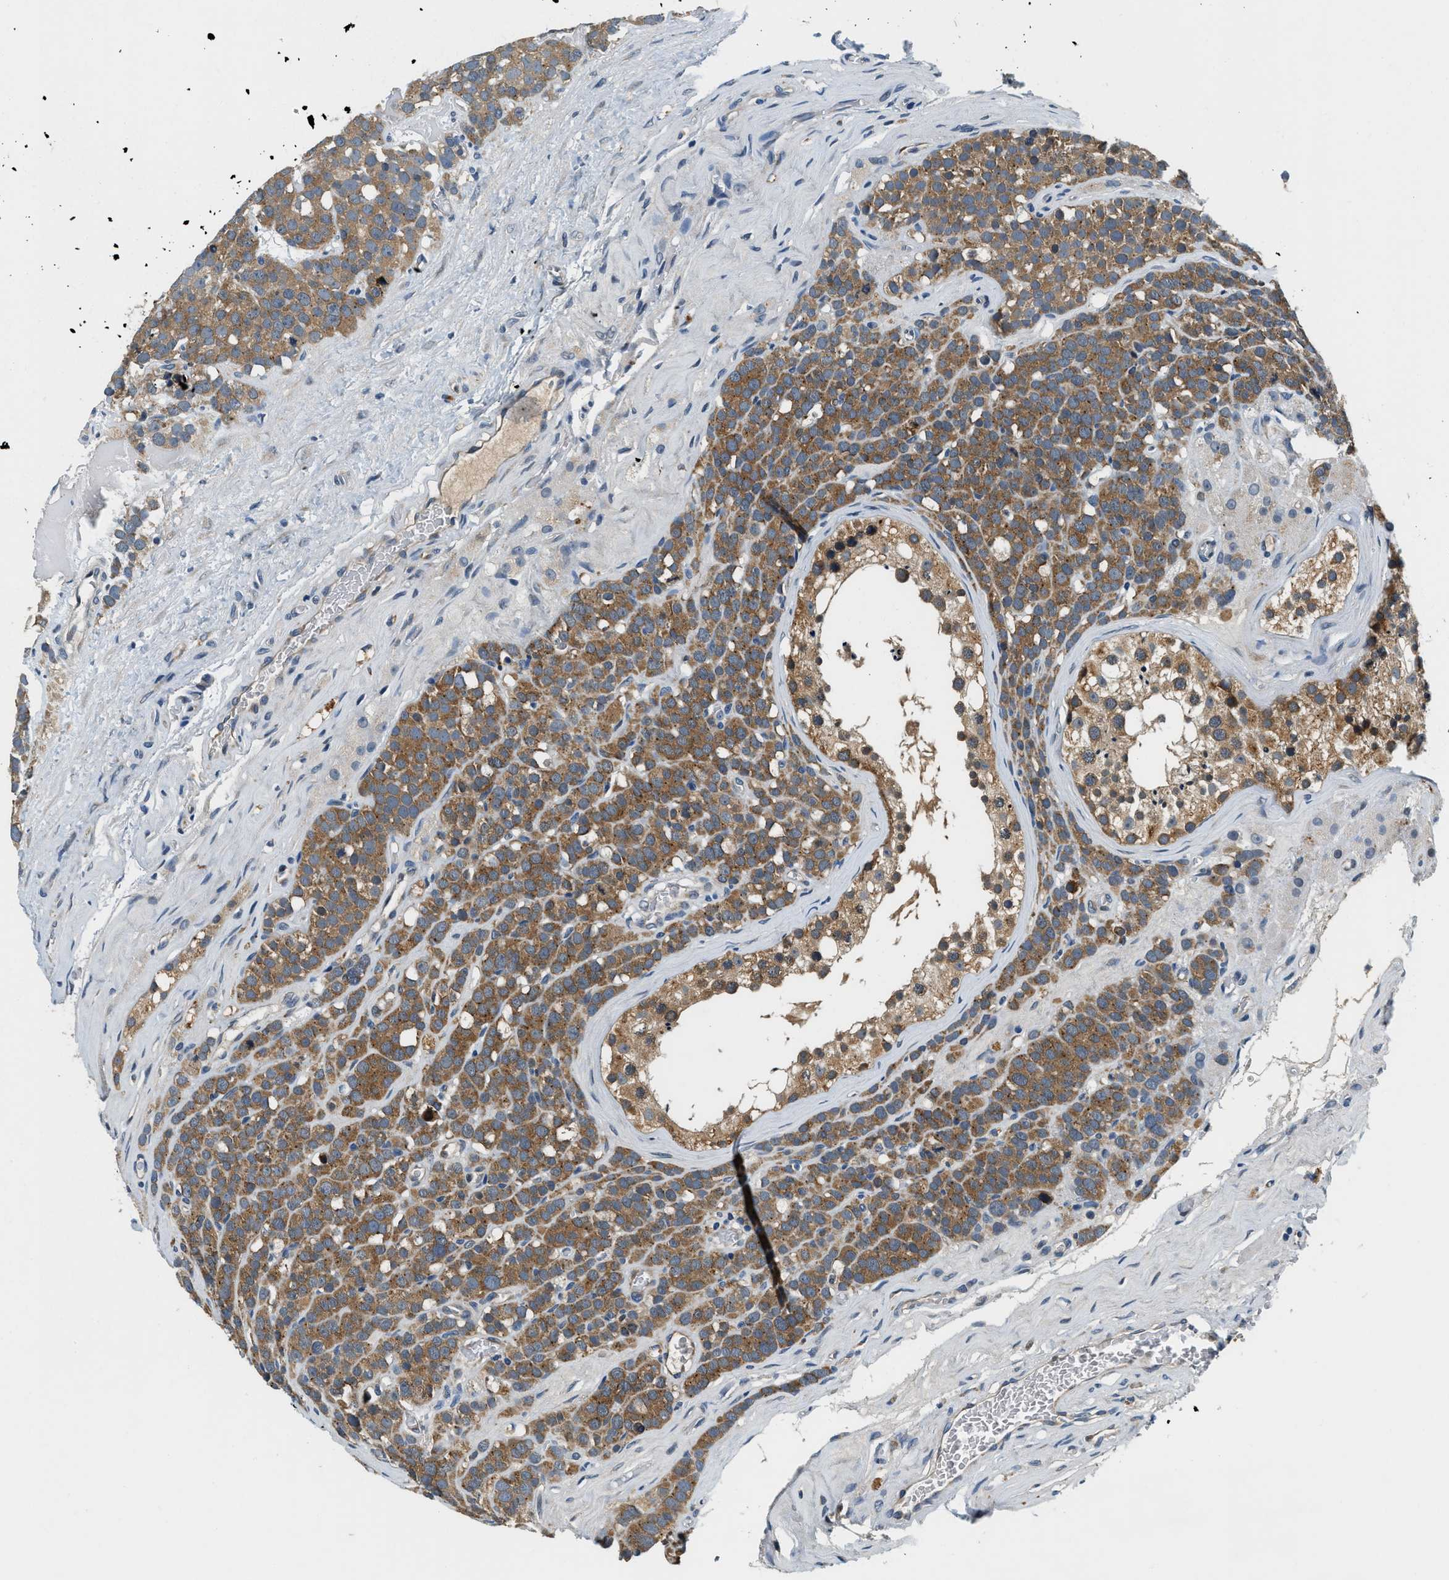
{"staining": {"intensity": "moderate", "quantity": ">75%", "location": "cytoplasmic/membranous"}, "tissue": "testis cancer", "cell_type": "Tumor cells", "image_type": "cancer", "snomed": [{"axis": "morphology", "description": "Seminoma, NOS"}, {"axis": "topography", "description": "Testis"}], "caption": "Protein expression analysis of seminoma (testis) demonstrates moderate cytoplasmic/membranous positivity in approximately >75% of tumor cells.", "gene": "YAE1", "patient": {"sex": "male", "age": 71}}